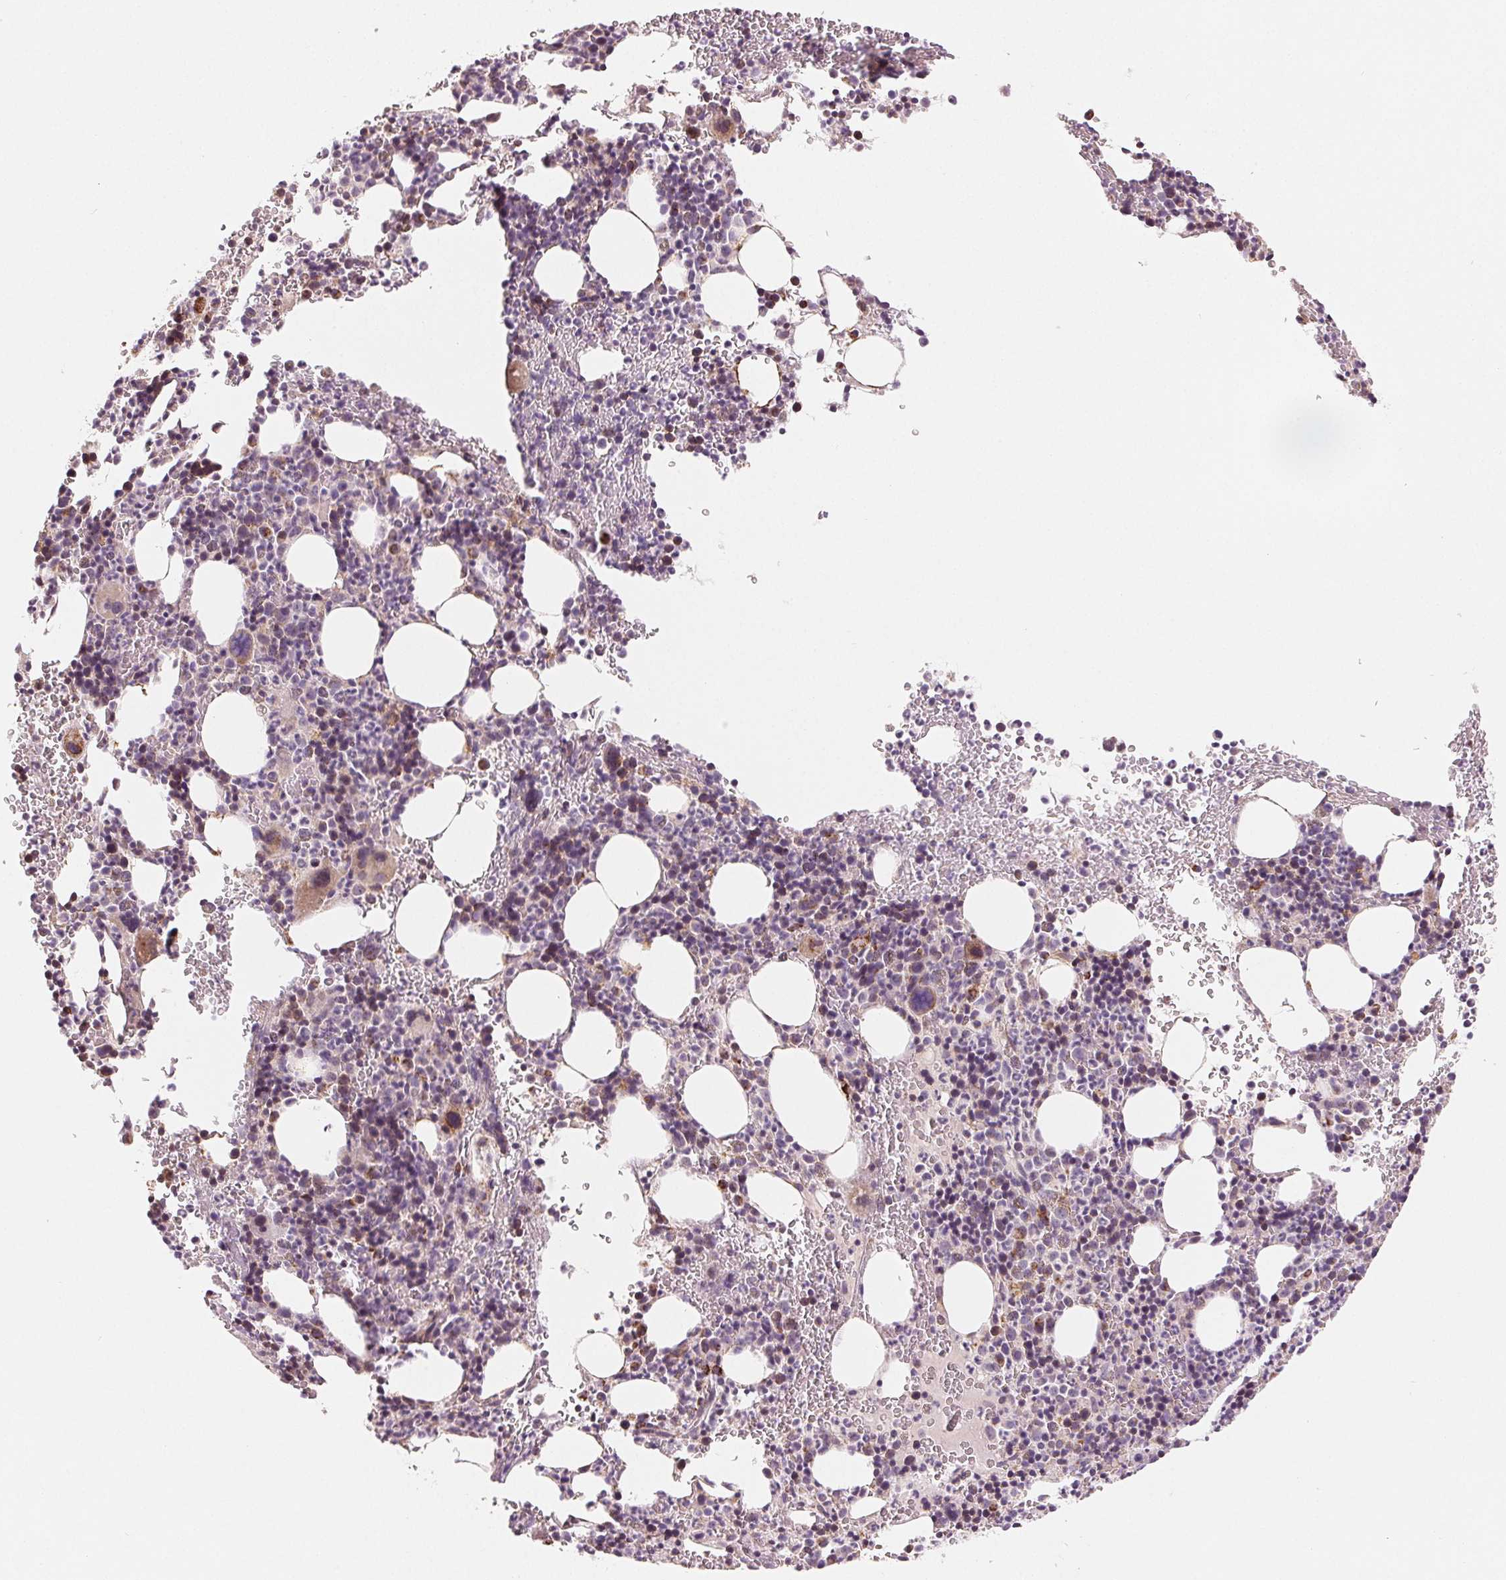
{"staining": {"intensity": "moderate", "quantity": "<25%", "location": "cytoplasmic/membranous,nuclear"}, "tissue": "bone marrow", "cell_type": "Hematopoietic cells", "image_type": "normal", "snomed": [{"axis": "morphology", "description": "Normal tissue, NOS"}, {"axis": "topography", "description": "Bone marrow"}], "caption": "Immunohistochemistry micrograph of normal bone marrow: bone marrow stained using immunohistochemistry exhibits low levels of moderate protein expression localized specifically in the cytoplasmic/membranous,nuclear of hematopoietic cells, appearing as a cytoplasmic/membranous,nuclear brown color.", "gene": "HINT2", "patient": {"sex": "male", "age": 63}}